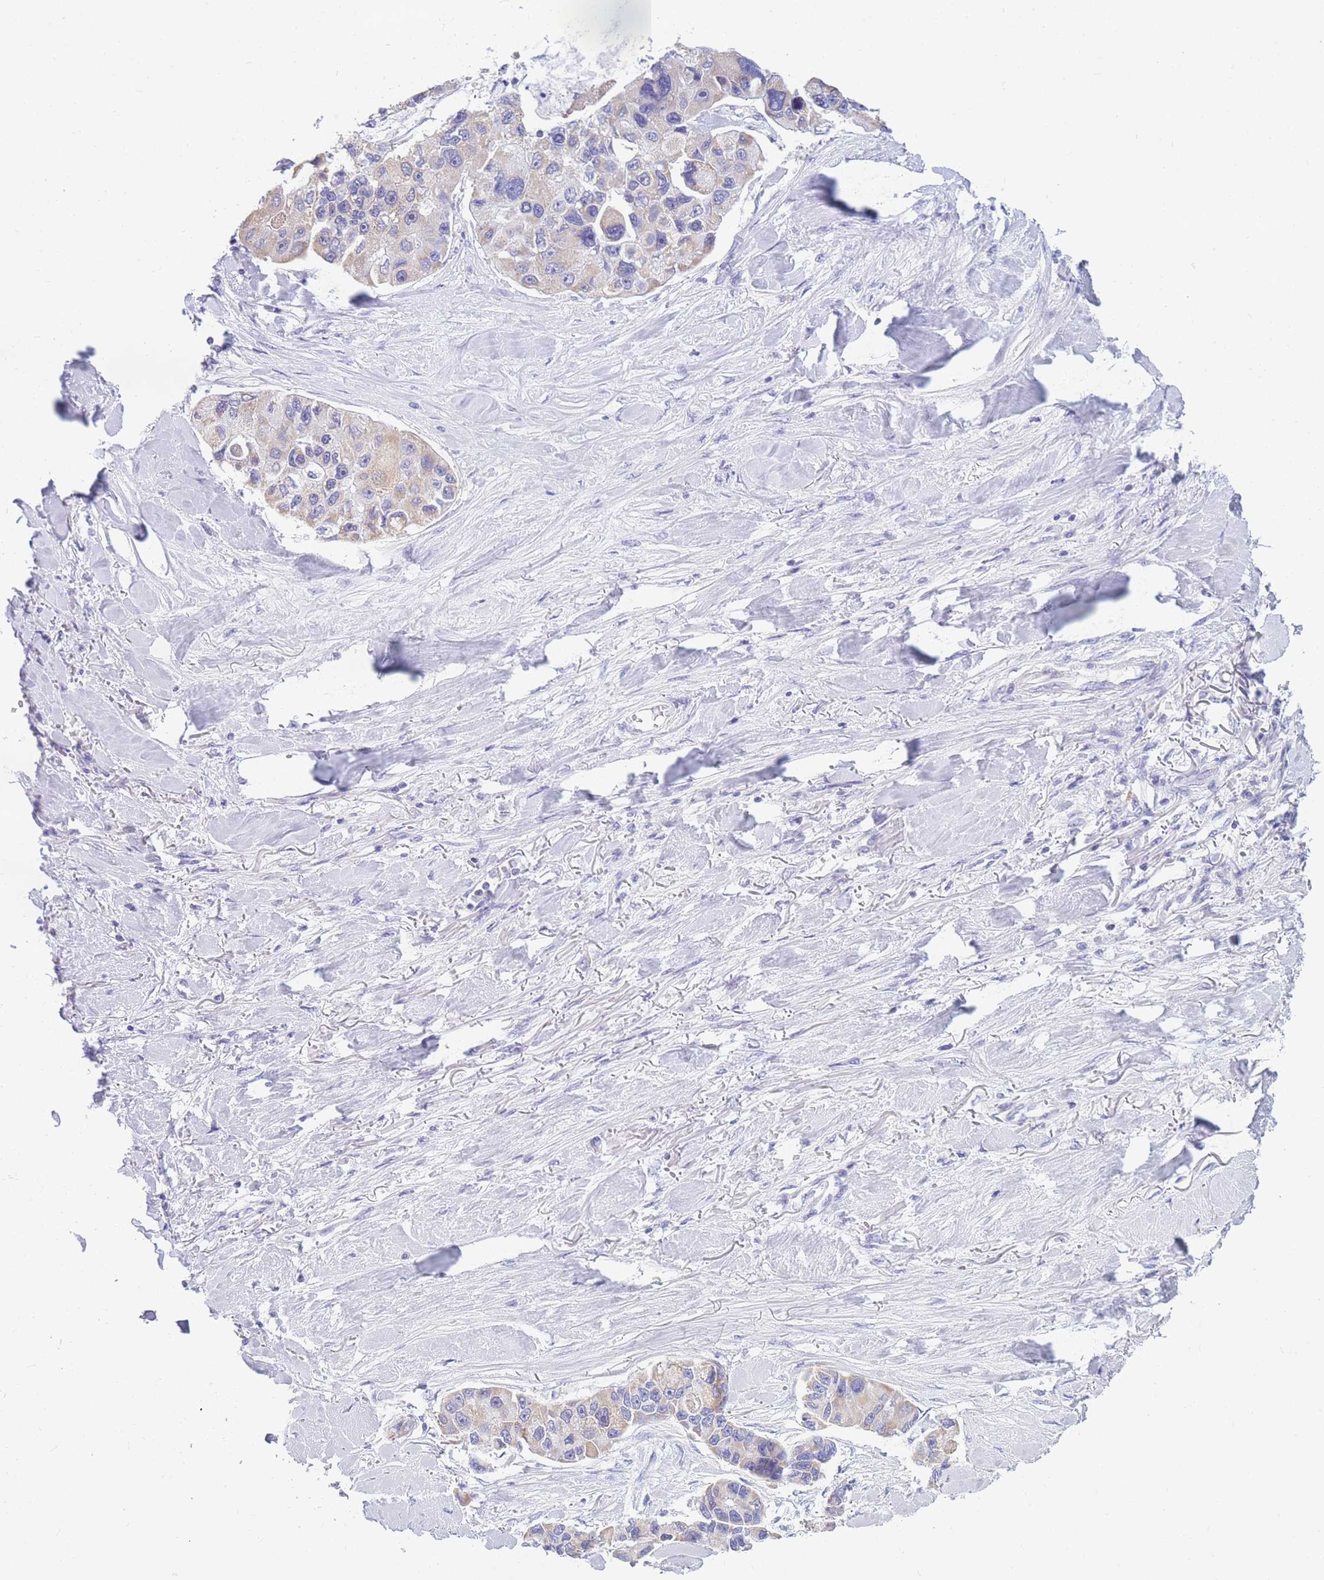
{"staining": {"intensity": "weak", "quantity": "25%-75%", "location": "cytoplasmic/membranous"}, "tissue": "lung cancer", "cell_type": "Tumor cells", "image_type": "cancer", "snomed": [{"axis": "morphology", "description": "Adenocarcinoma, NOS"}, {"axis": "topography", "description": "Lung"}], "caption": "Human lung adenocarcinoma stained for a protein (brown) exhibits weak cytoplasmic/membranous positive positivity in about 25%-75% of tumor cells.", "gene": "DHRS11", "patient": {"sex": "female", "age": 54}}